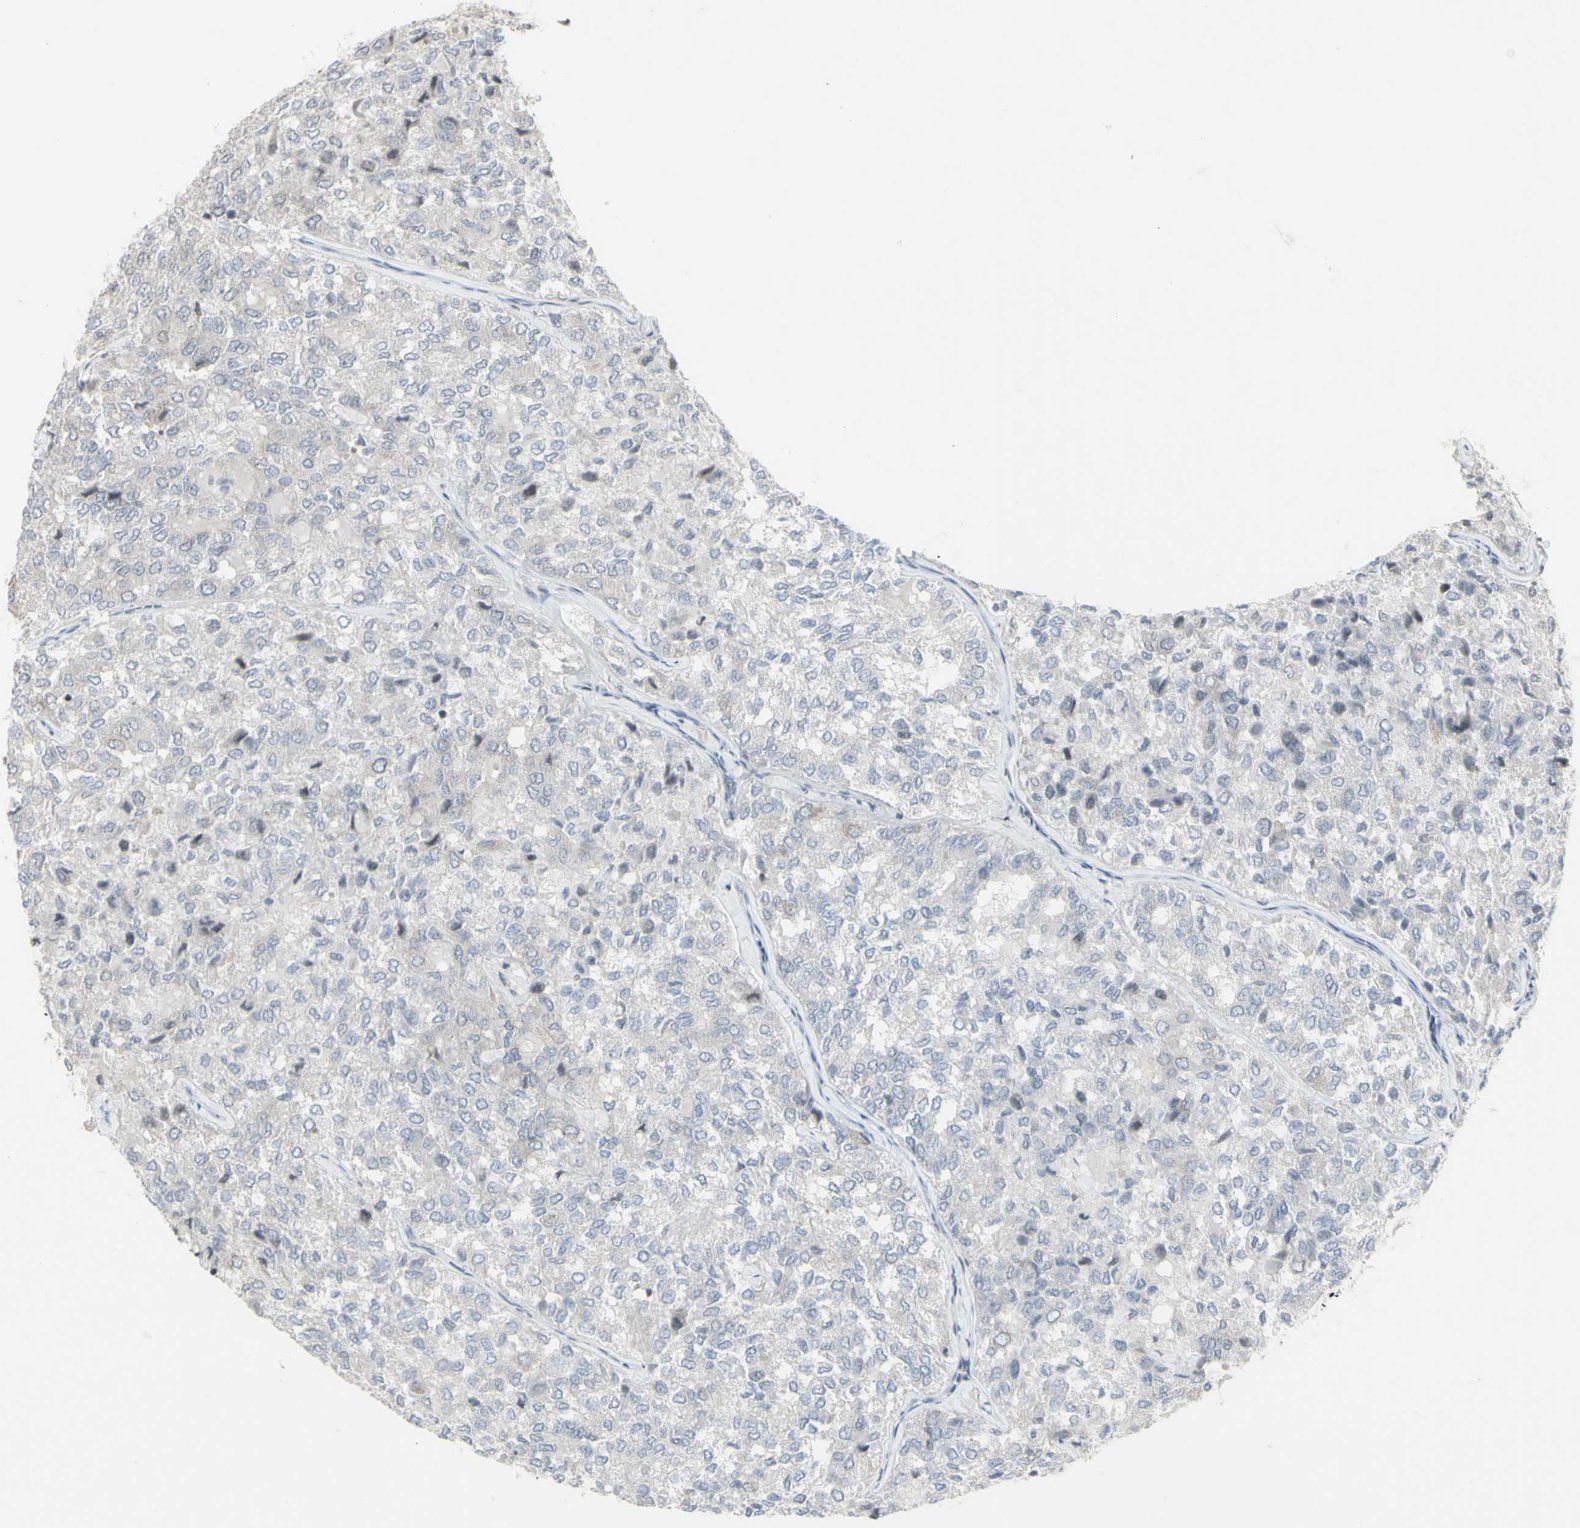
{"staining": {"intensity": "weak", "quantity": ">75%", "location": "cytoplasmic/membranous"}, "tissue": "thyroid cancer", "cell_type": "Tumor cells", "image_type": "cancer", "snomed": [{"axis": "morphology", "description": "Follicular adenoma carcinoma, NOS"}, {"axis": "topography", "description": "Thyroid gland"}], "caption": "Human follicular adenoma carcinoma (thyroid) stained with a protein marker displays weak staining in tumor cells.", "gene": "MUC5AC", "patient": {"sex": "male", "age": 75}}